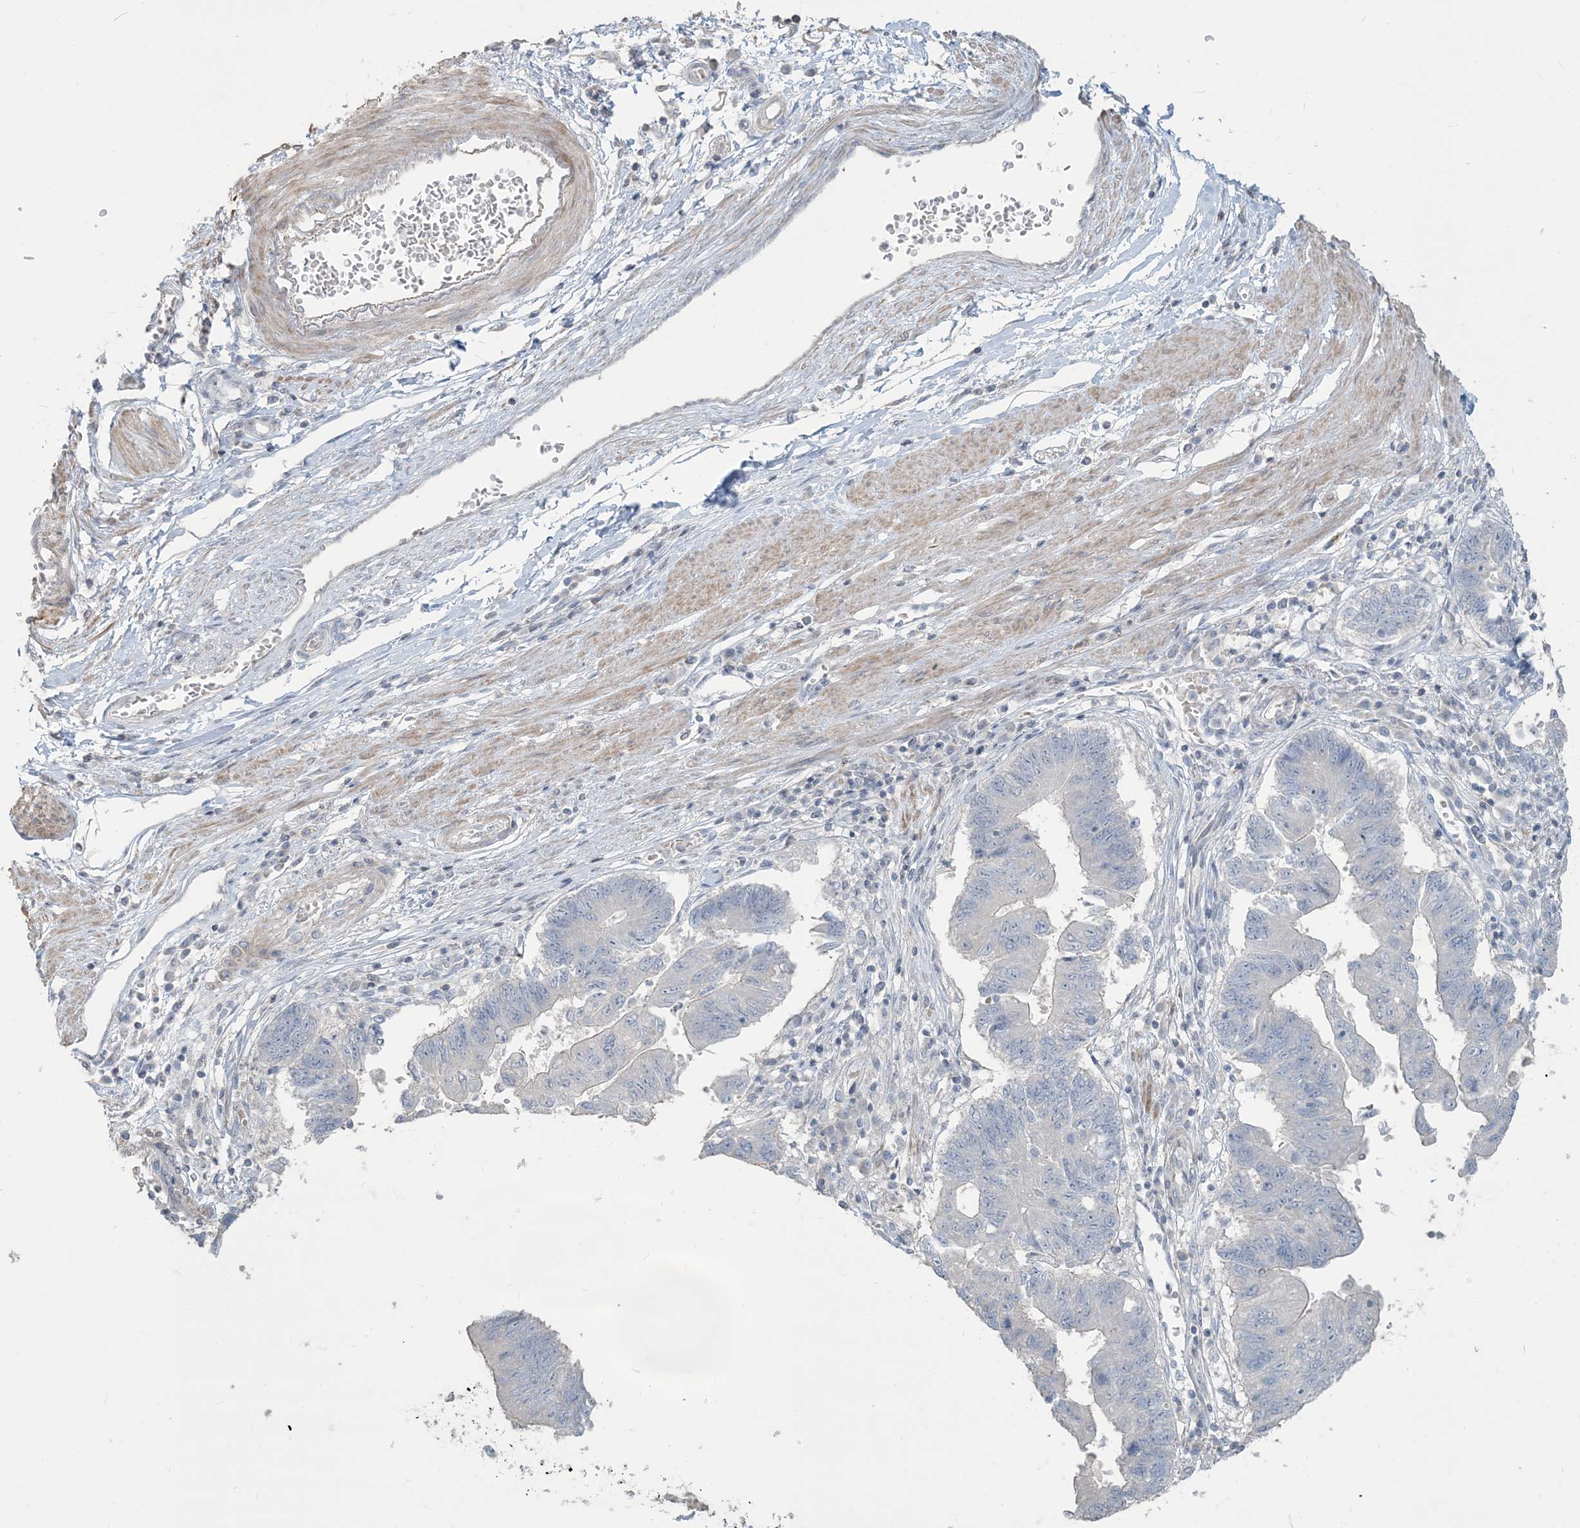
{"staining": {"intensity": "negative", "quantity": "none", "location": "none"}, "tissue": "stomach cancer", "cell_type": "Tumor cells", "image_type": "cancer", "snomed": [{"axis": "morphology", "description": "Adenocarcinoma, NOS"}, {"axis": "topography", "description": "Stomach"}], "caption": "Protein analysis of adenocarcinoma (stomach) demonstrates no significant staining in tumor cells. The staining was performed using DAB (3,3'-diaminobenzidine) to visualize the protein expression in brown, while the nuclei were stained in blue with hematoxylin (Magnification: 20x).", "gene": "NPHS2", "patient": {"sex": "male", "age": 59}}